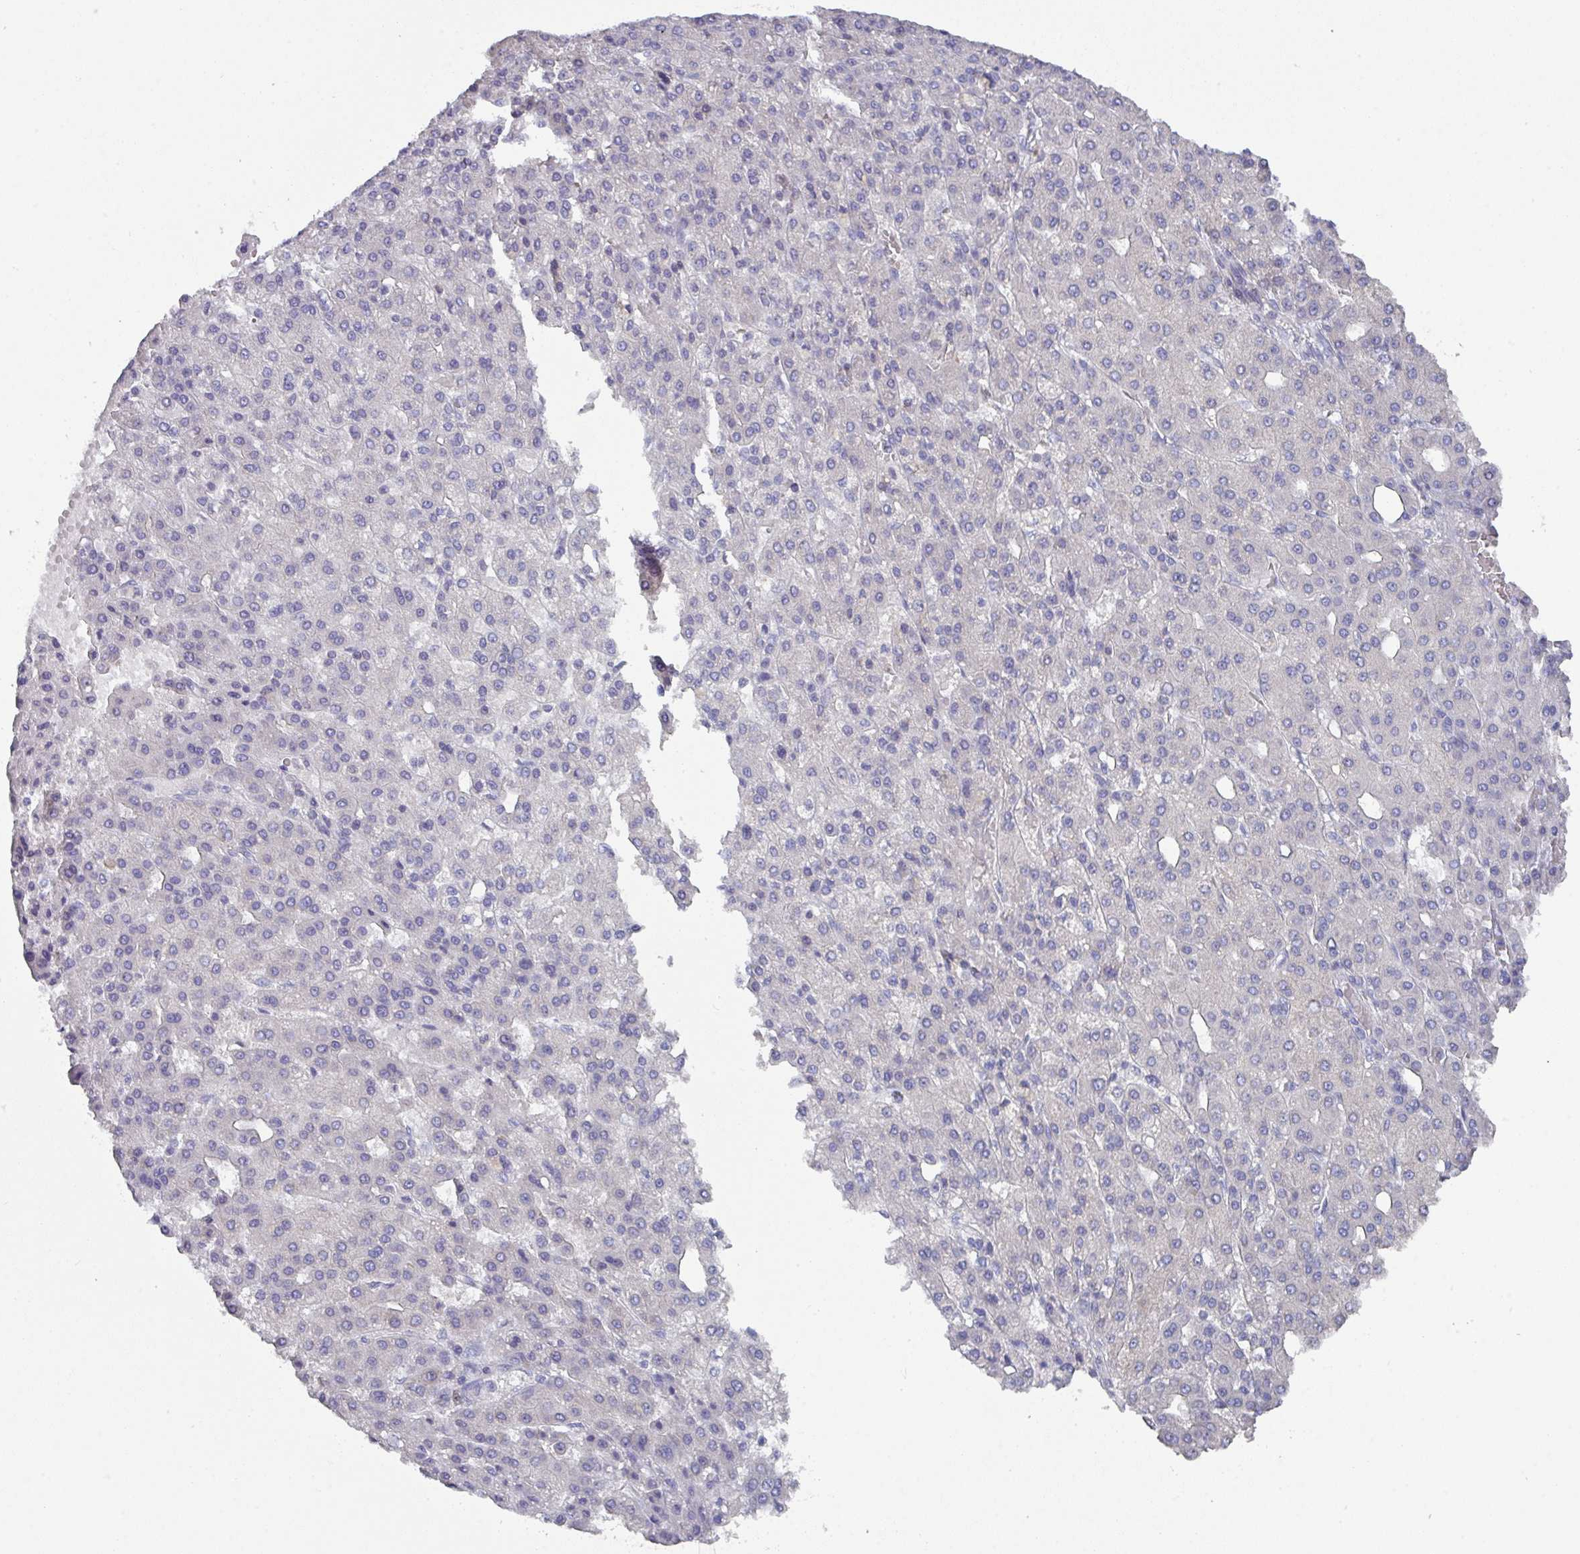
{"staining": {"intensity": "negative", "quantity": "none", "location": "none"}, "tissue": "liver cancer", "cell_type": "Tumor cells", "image_type": "cancer", "snomed": [{"axis": "morphology", "description": "Carcinoma, Hepatocellular, NOS"}, {"axis": "topography", "description": "Liver"}], "caption": "Tumor cells show no significant protein expression in liver hepatocellular carcinoma.", "gene": "DCAF12L2", "patient": {"sex": "male", "age": 65}}